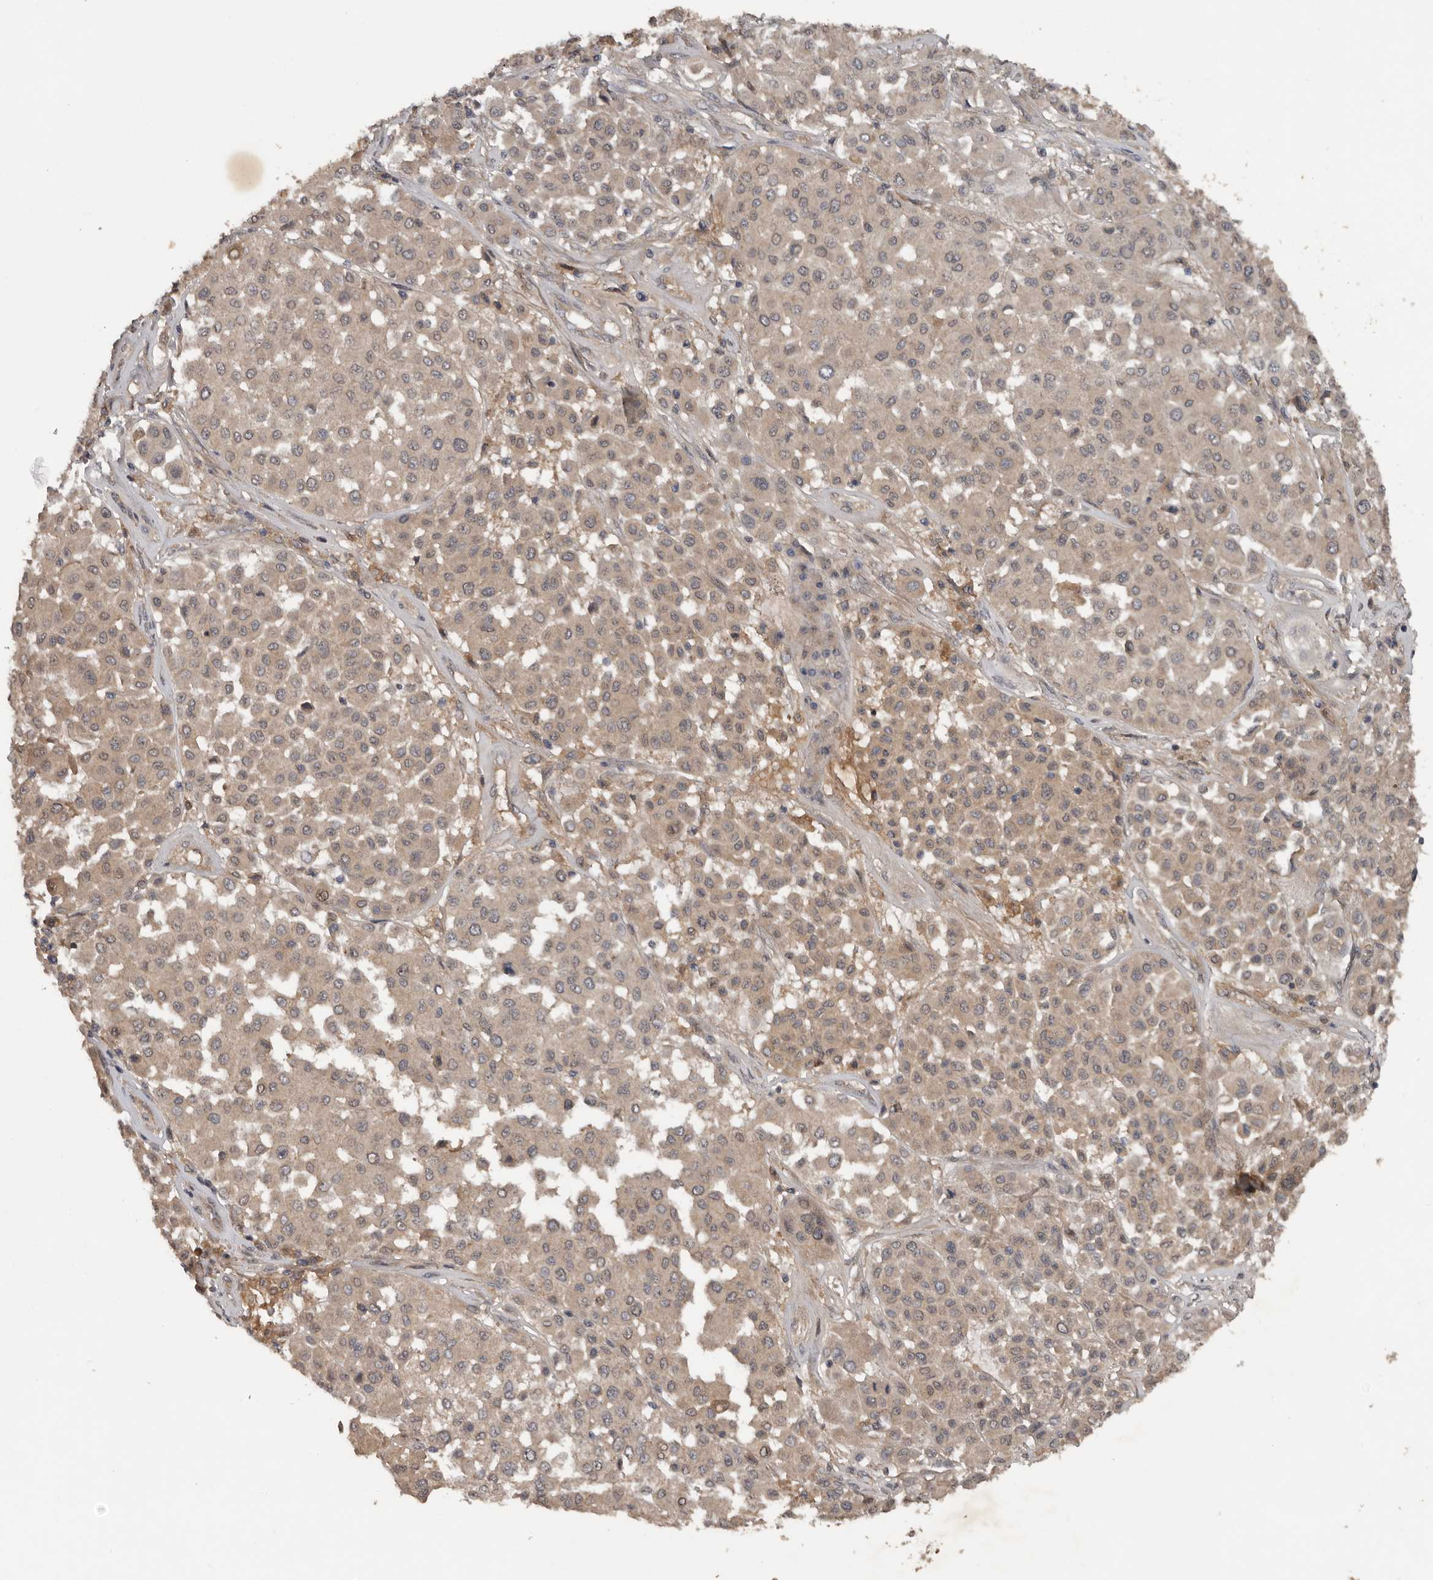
{"staining": {"intensity": "weak", "quantity": ">75%", "location": "cytoplasmic/membranous"}, "tissue": "melanoma", "cell_type": "Tumor cells", "image_type": "cancer", "snomed": [{"axis": "morphology", "description": "Malignant melanoma, Metastatic site"}, {"axis": "topography", "description": "Soft tissue"}], "caption": "Immunohistochemistry (IHC) of melanoma shows low levels of weak cytoplasmic/membranous expression in approximately >75% of tumor cells.", "gene": "DNAJB4", "patient": {"sex": "male", "age": 41}}